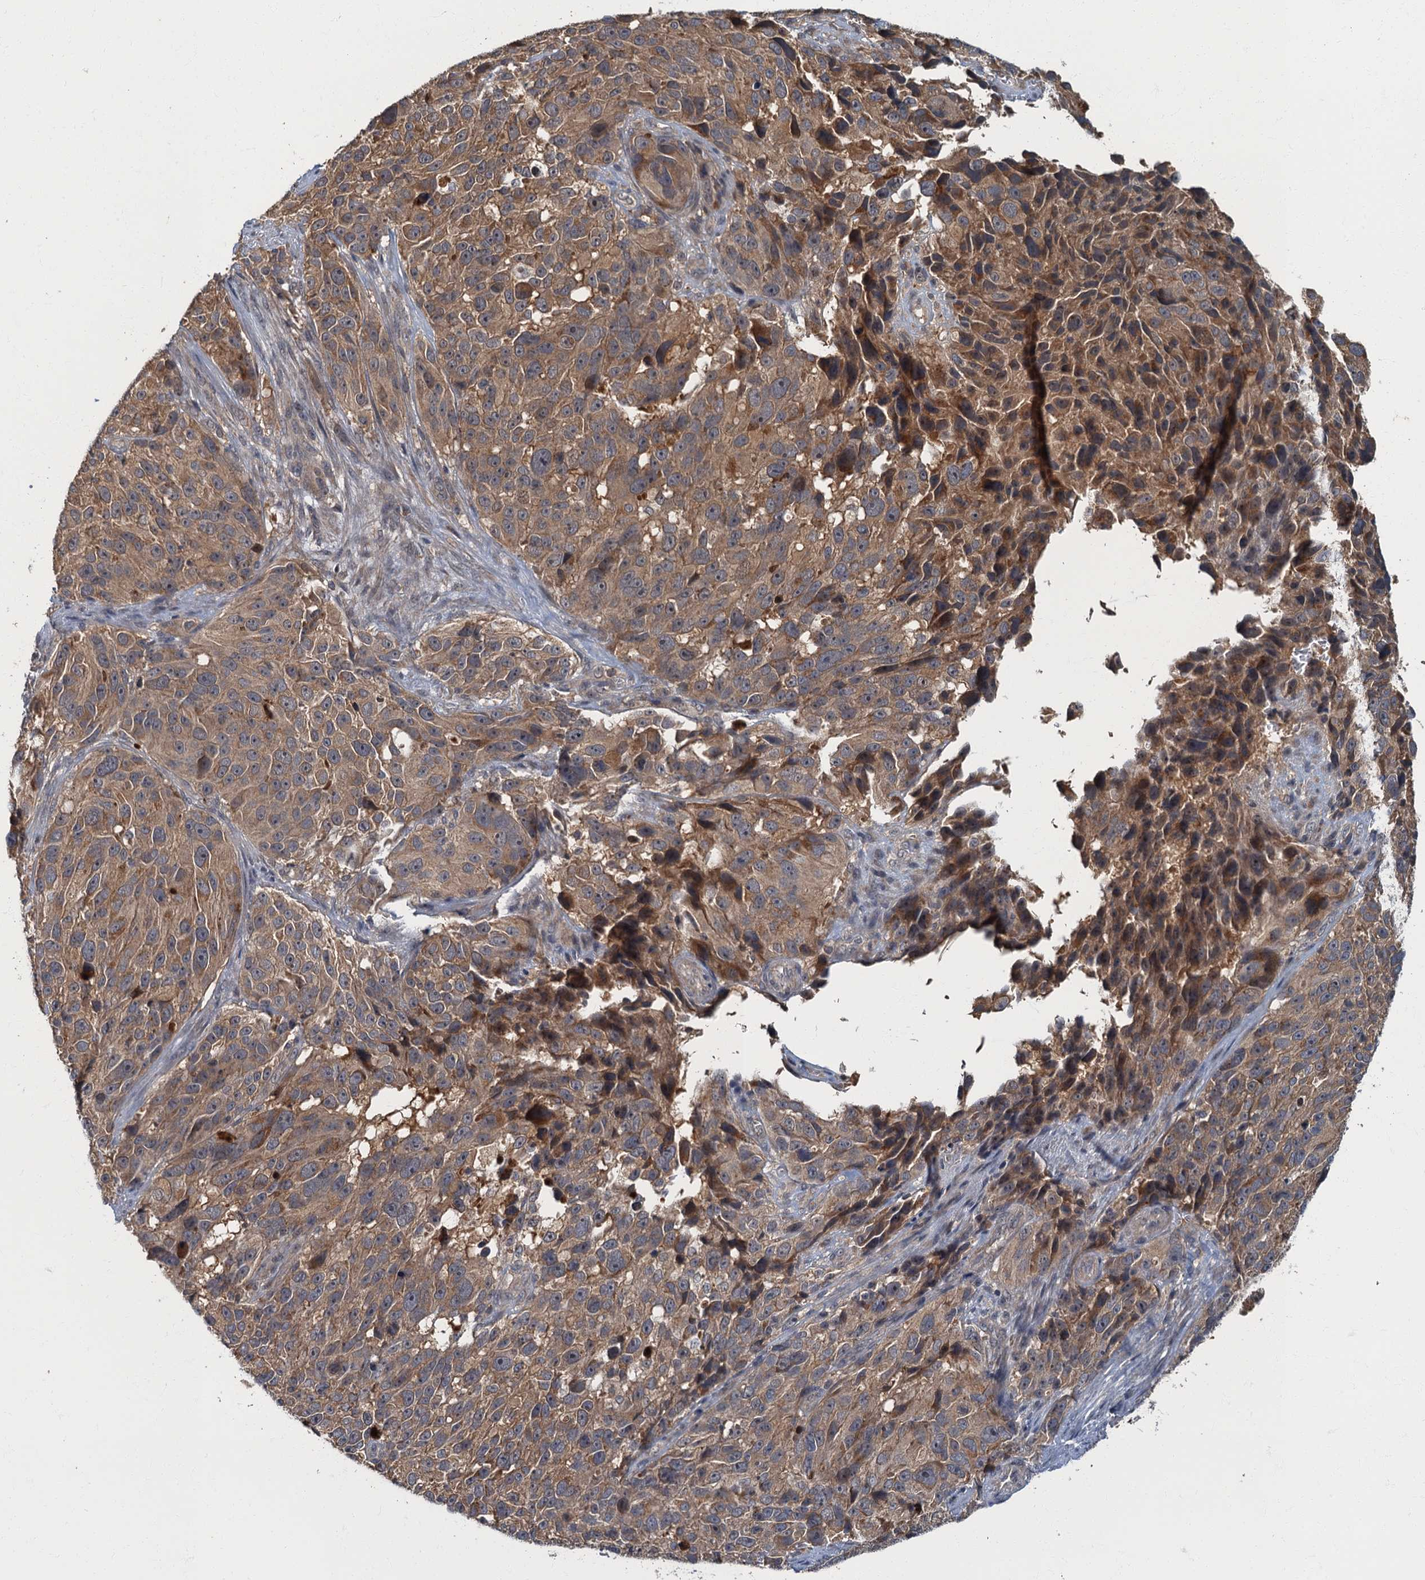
{"staining": {"intensity": "moderate", "quantity": ">75%", "location": "cytoplasmic/membranous"}, "tissue": "melanoma", "cell_type": "Tumor cells", "image_type": "cancer", "snomed": [{"axis": "morphology", "description": "Malignant melanoma, NOS"}, {"axis": "topography", "description": "Skin"}], "caption": "Protein staining reveals moderate cytoplasmic/membranous staining in about >75% of tumor cells in melanoma.", "gene": "WDCP", "patient": {"sex": "male", "age": 84}}